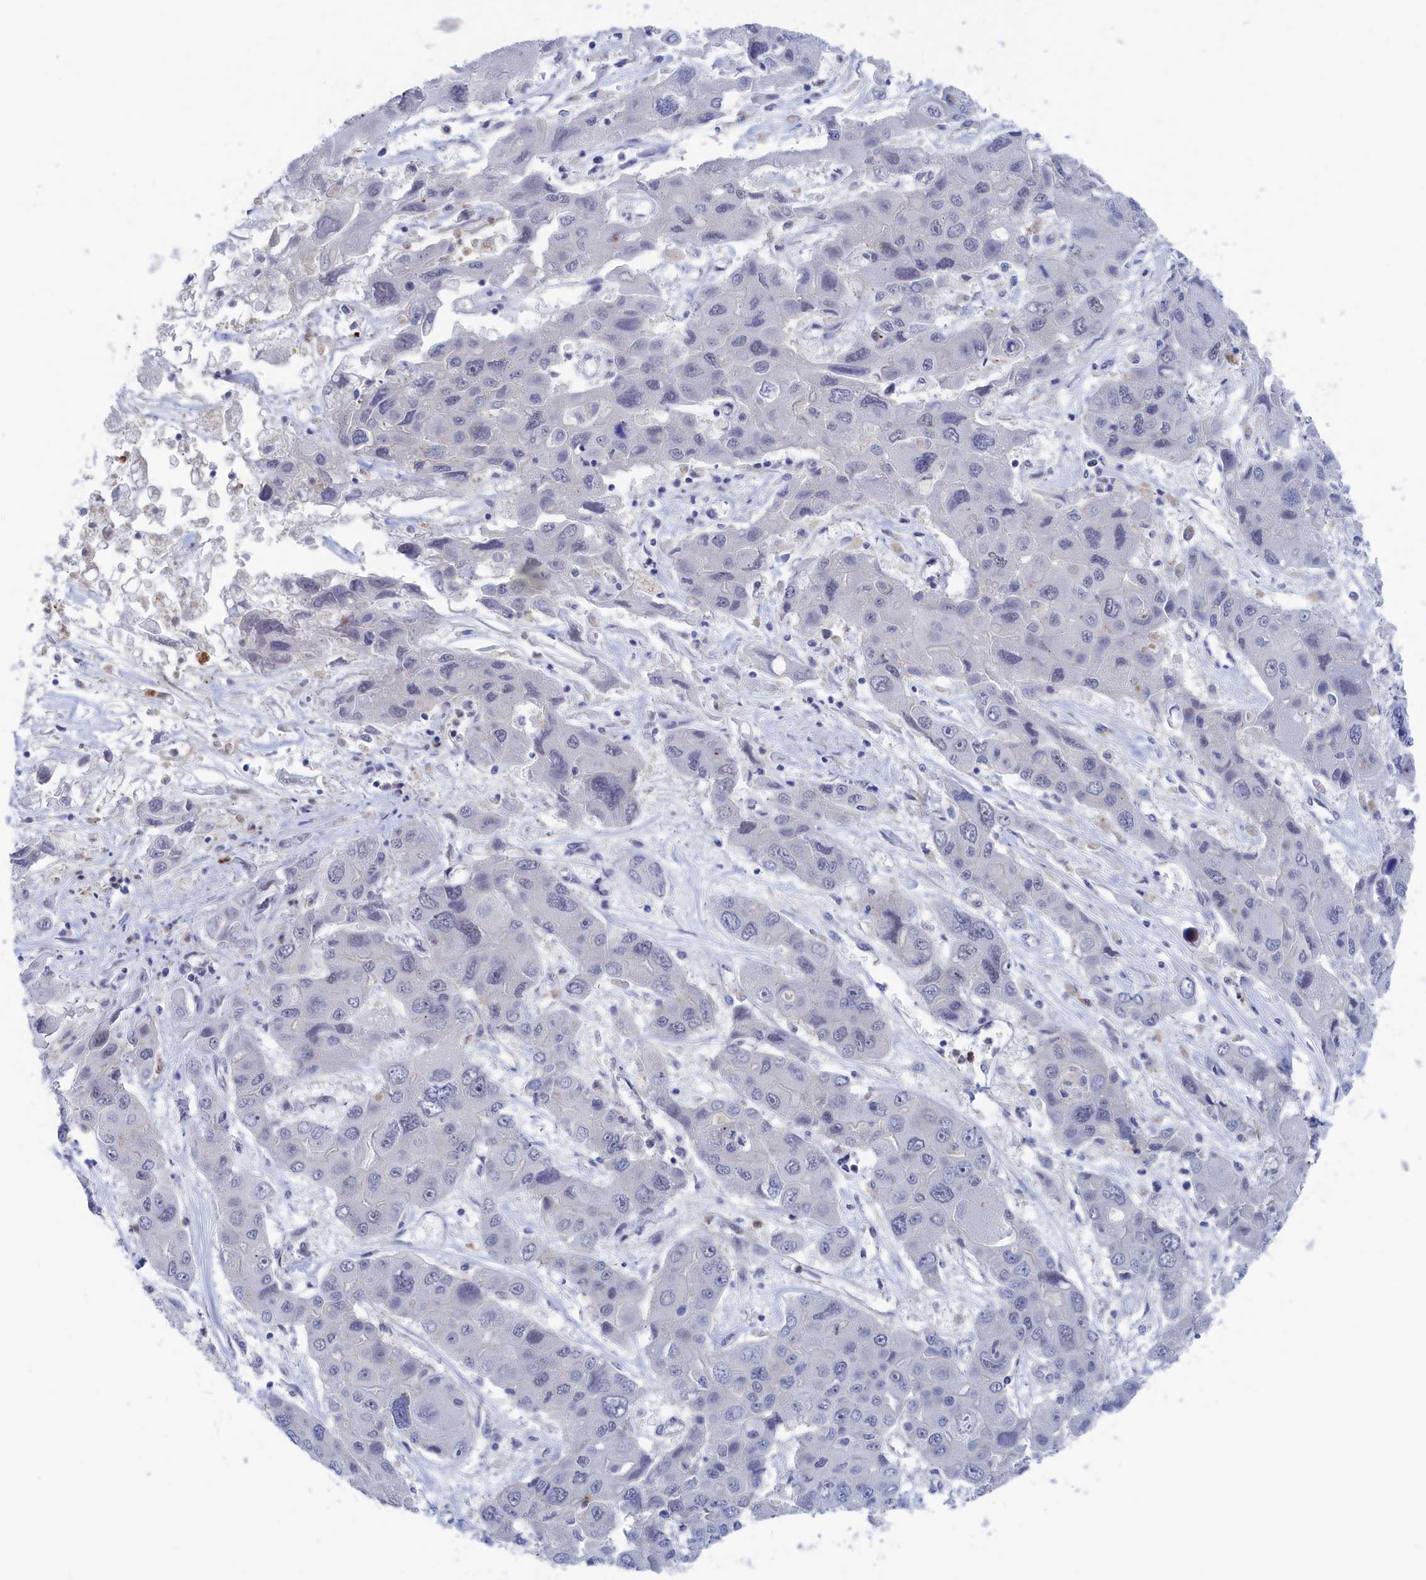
{"staining": {"intensity": "negative", "quantity": "none", "location": "none"}, "tissue": "liver cancer", "cell_type": "Tumor cells", "image_type": "cancer", "snomed": [{"axis": "morphology", "description": "Cholangiocarcinoma"}, {"axis": "topography", "description": "Liver"}], "caption": "The photomicrograph displays no significant positivity in tumor cells of liver cancer.", "gene": "MARCHF3", "patient": {"sex": "male", "age": 67}}